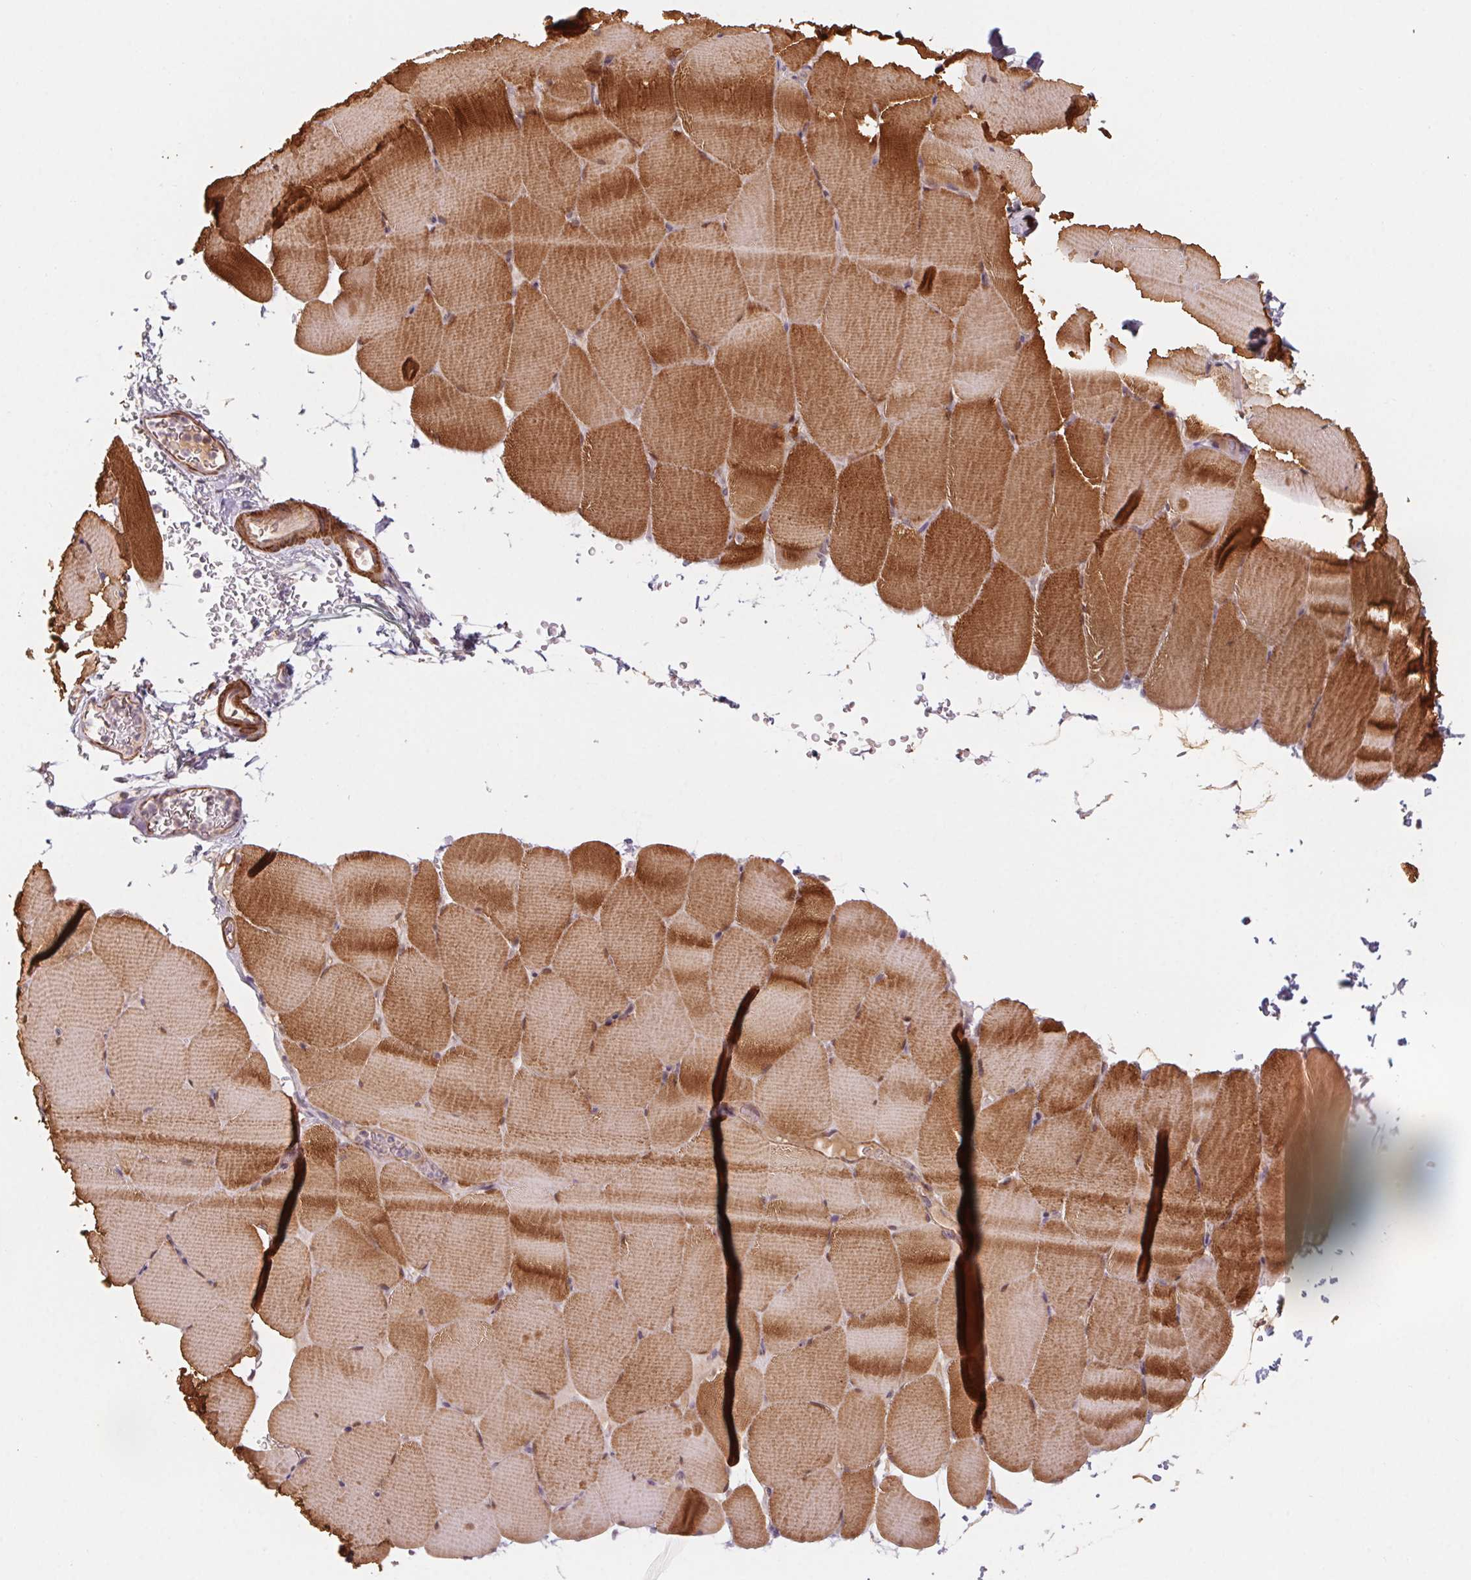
{"staining": {"intensity": "strong", "quantity": "25%-75%", "location": "cytoplasmic/membranous"}, "tissue": "skeletal muscle", "cell_type": "Myocytes", "image_type": "normal", "snomed": [{"axis": "morphology", "description": "Normal tissue, NOS"}, {"axis": "topography", "description": "Skeletal muscle"}], "caption": "Skeletal muscle stained with IHC demonstrates strong cytoplasmic/membranous staining in about 25%-75% of myocytes.", "gene": "CCDC112", "patient": {"sex": "female", "age": 37}}